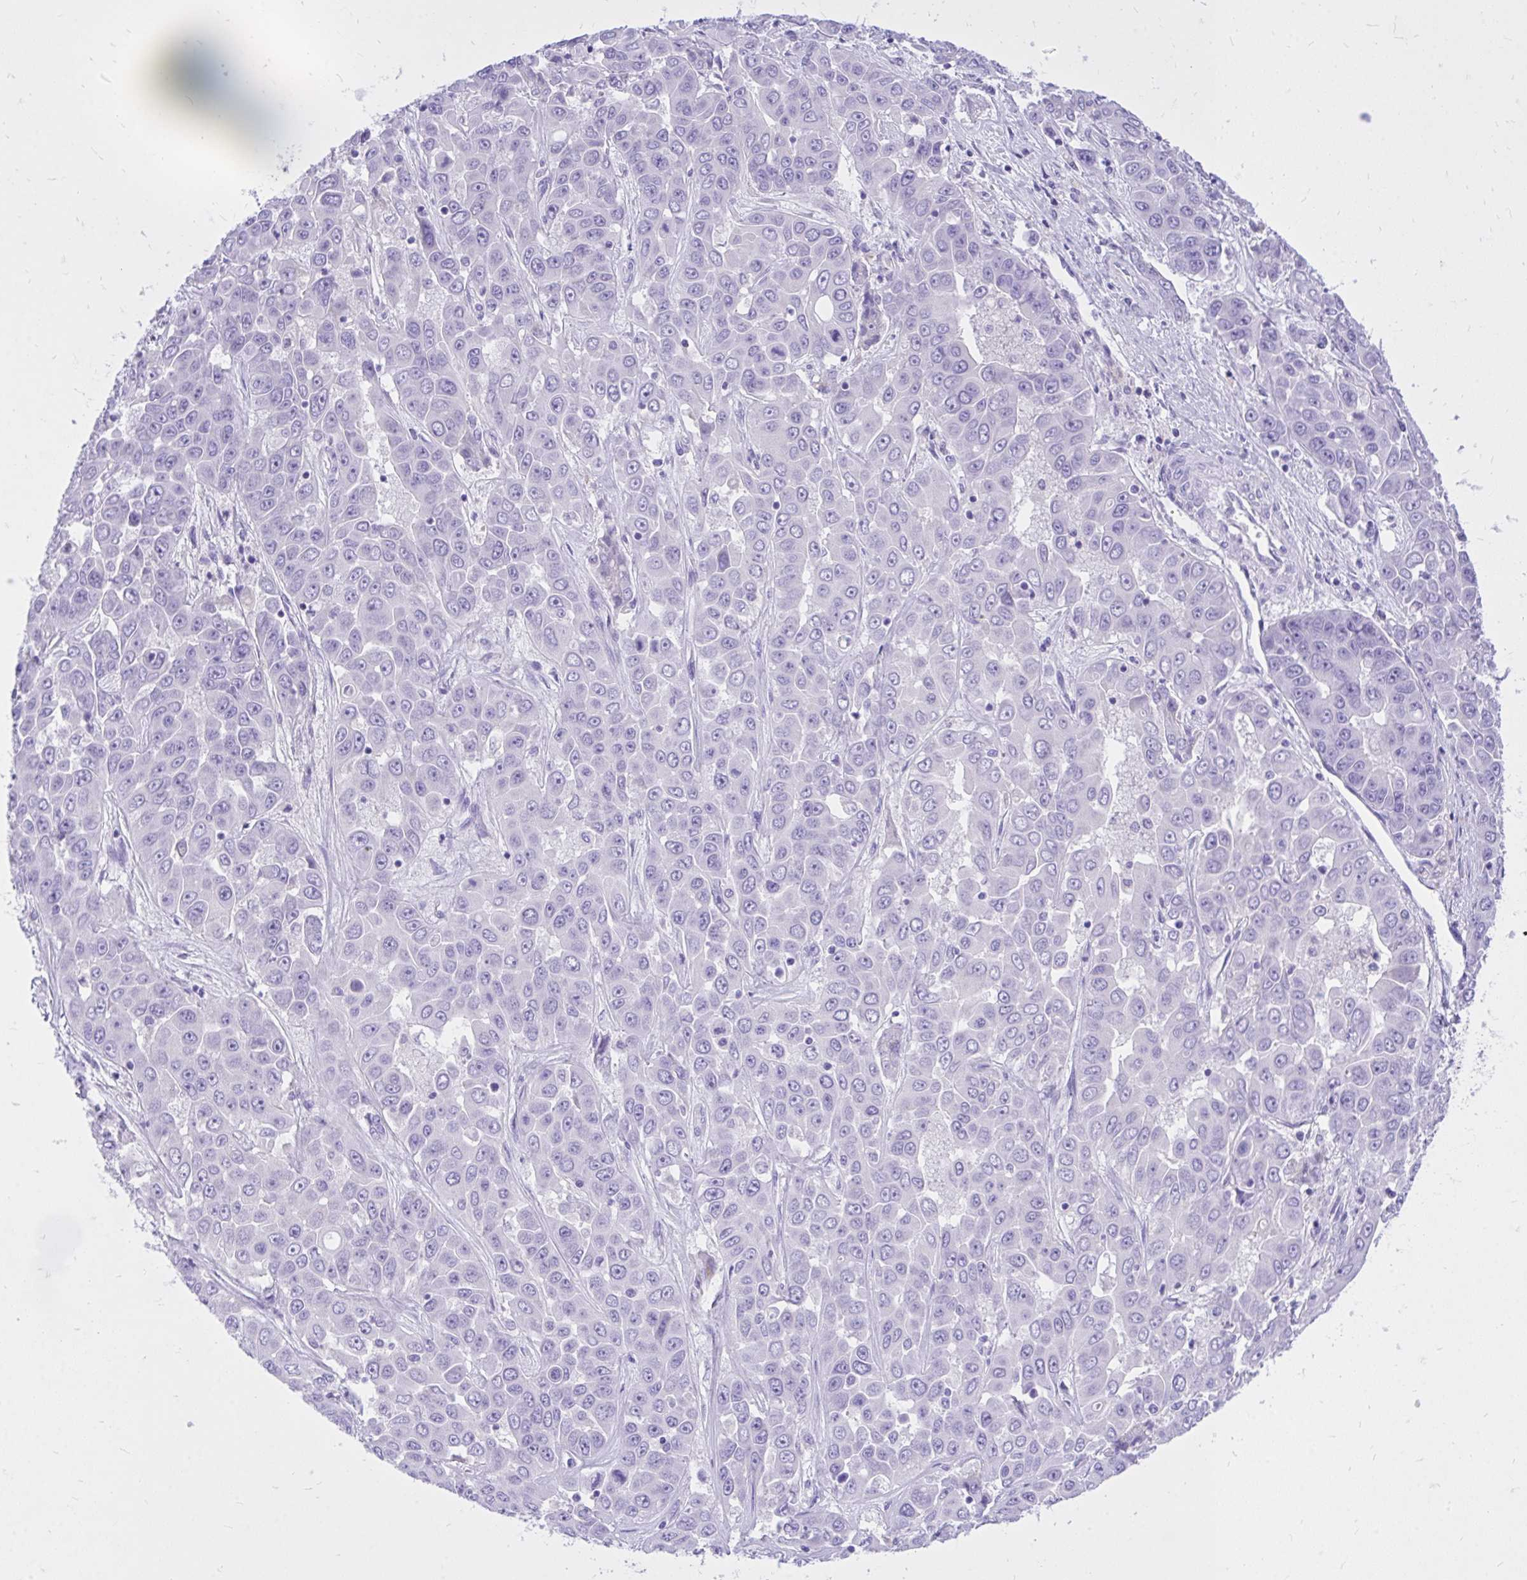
{"staining": {"intensity": "negative", "quantity": "none", "location": "none"}, "tissue": "liver cancer", "cell_type": "Tumor cells", "image_type": "cancer", "snomed": [{"axis": "morphology", "description": "Cholangiocarcinoma"}, {"axis": "topography", "description": "Liver"}], "caption": "Tumor cells show no significant protein positivity in liver cholangiocarcinoma.", "gene": "MON1A", "patient": {"sex": "female", "age": 52}}